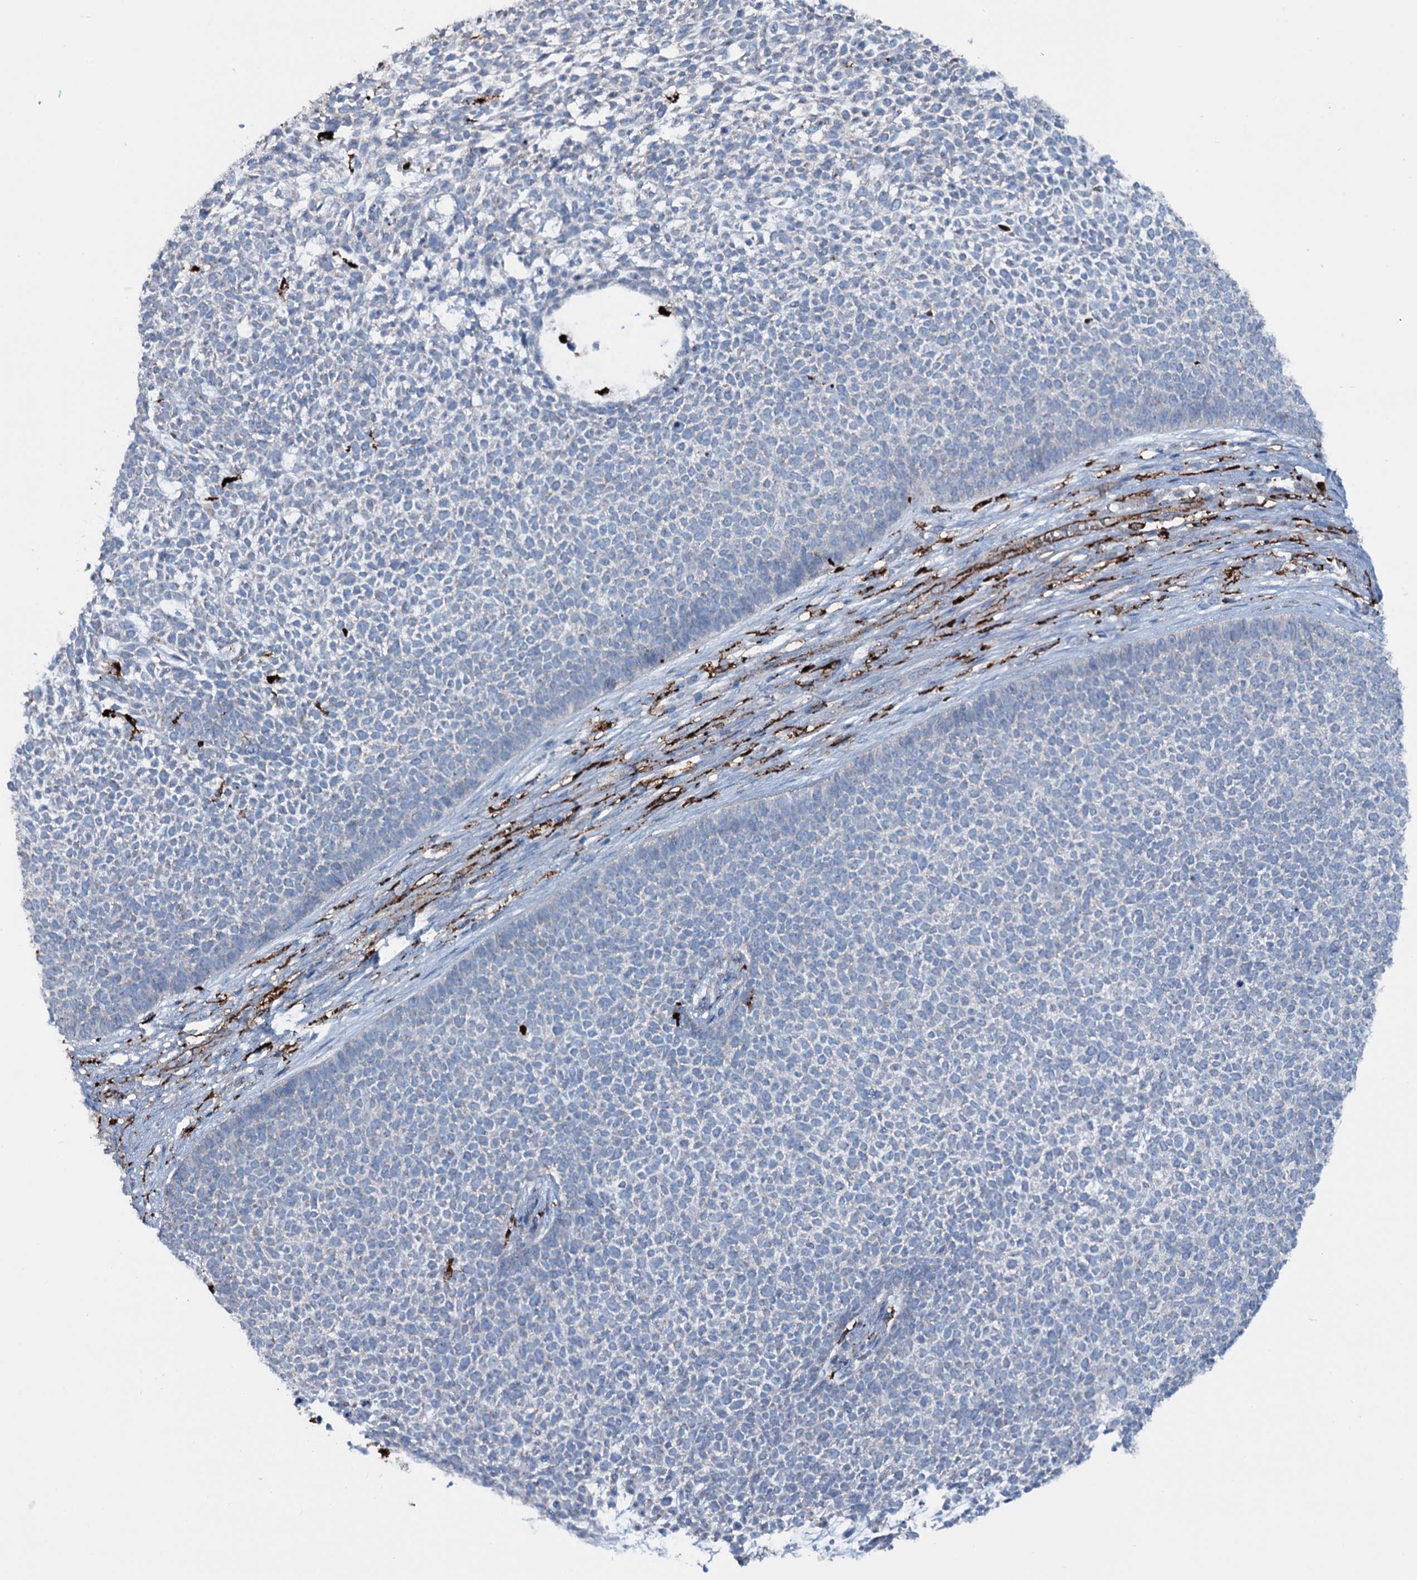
{"staining": {"intensity": "negative", "quantity": "none", "location": "none"}, "tissue": "skin cancer", "cell_type": "Tumor cells", "image_type": "cancer", "snomed": [{"axis": "morphology", "description": "Basal cell carcinoma"}, {"axis": "topography", "description": "Skin"}], "caption": "Skin basal cell carcinoma was stained to show a protein in brown. There is no significant expression in tumor cells.", "gene": "OSBPL2", "patient": {"sex": "female", "age": 84}}